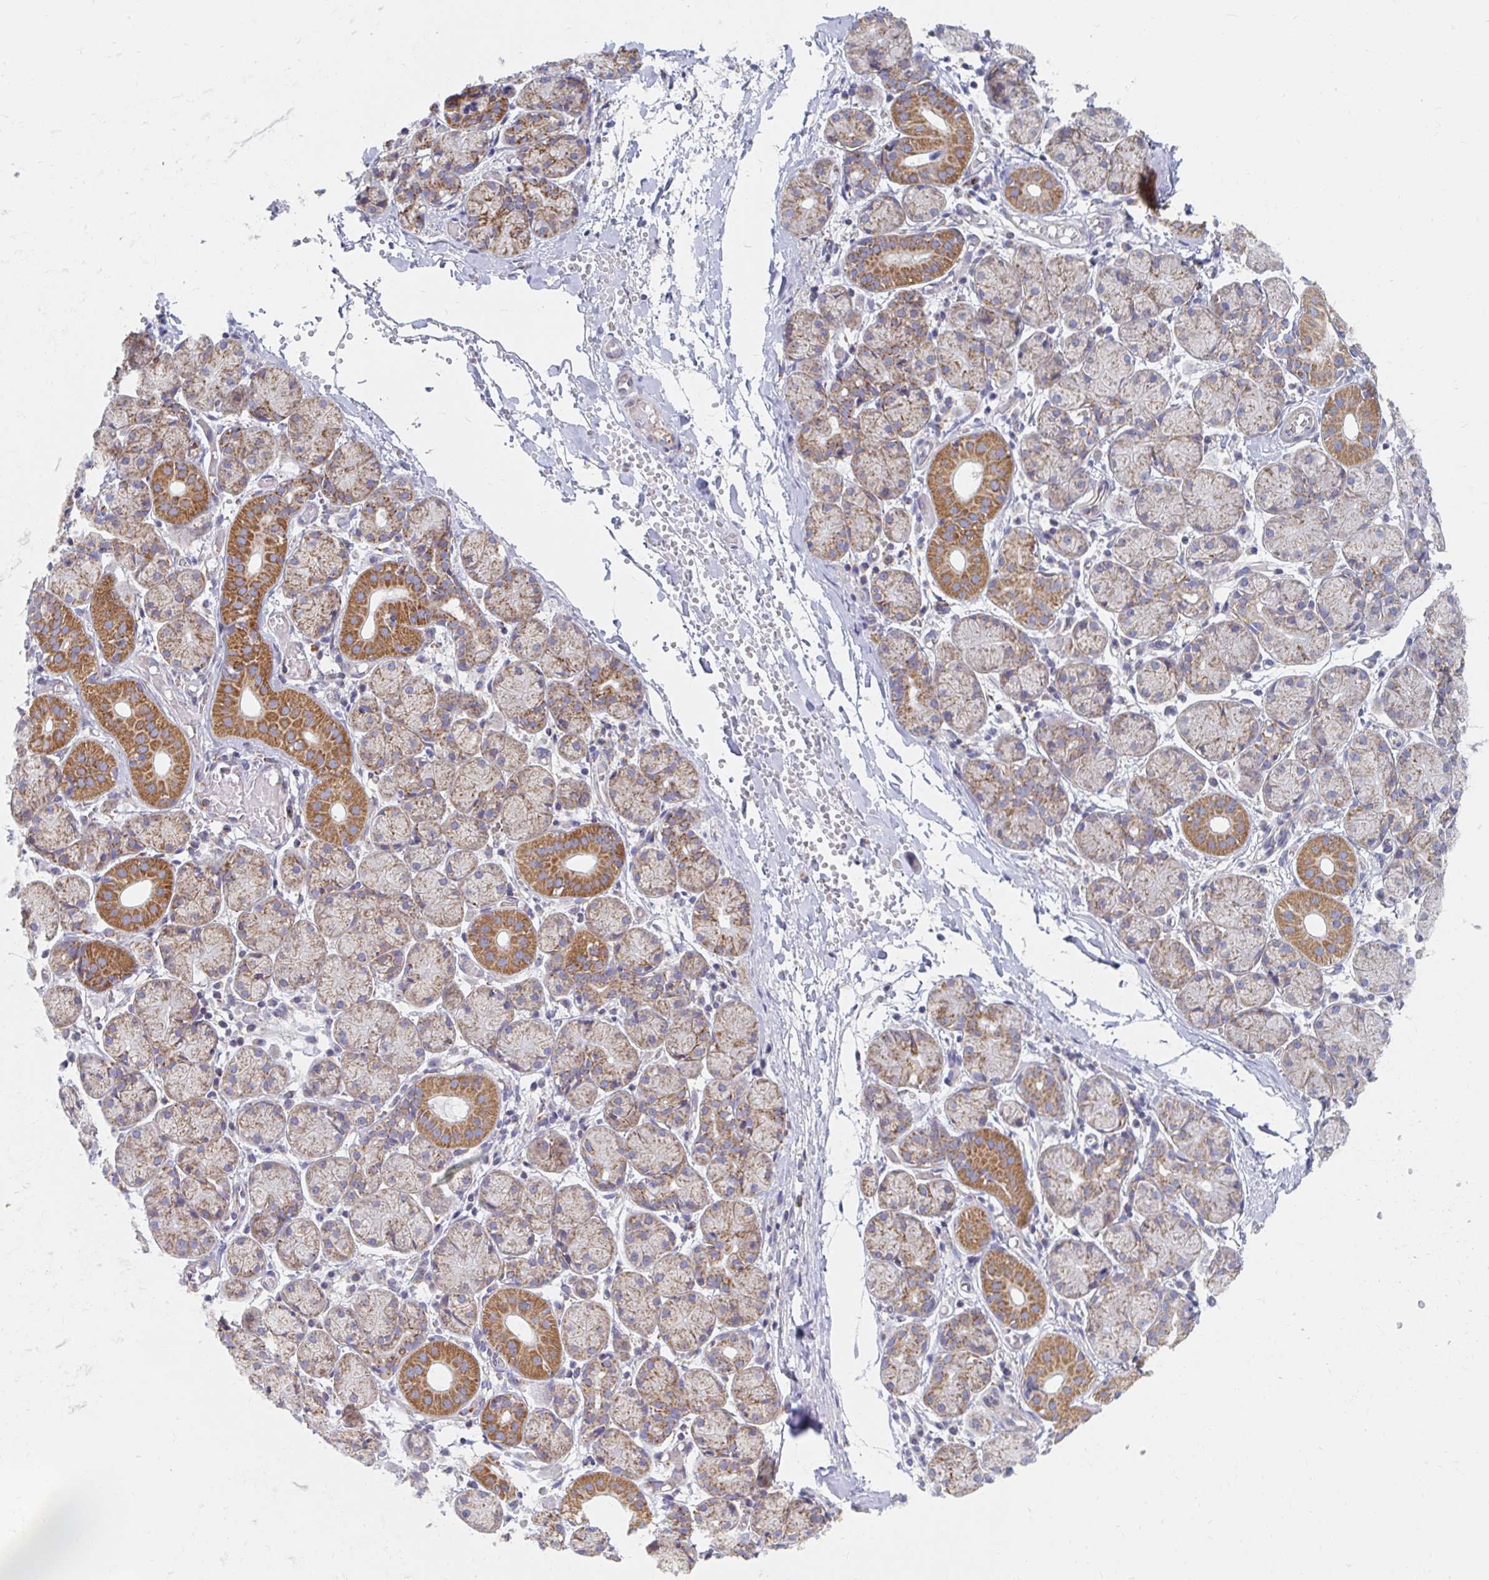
{"staining": {"intensity": "moderate", "quantity": ">75%", "location": "cytoplasmic/membranous"}, "tissue": "salivary gland", "cell_type": "Glandular cells", "image_type": "normal", "snomed": [{"axis": "morphology", "description": "Normal tissue, NOS"}, {"axis": "topography", "description": "Salivary gland"}], "caption": "High-magnification brightfield microscopy of benign salivary gland stained with DAB (3,3'-diaminobenzidine) (brown) and counterstained with hematoxylin (blue). glandular cells exhibit moderate cytoplasmic/membranous staining is identified in approximately>75% of cells. Nuclei are stained in blue.", "gene": "MAVS", "patient": {"sex": "female", "age": 24}}